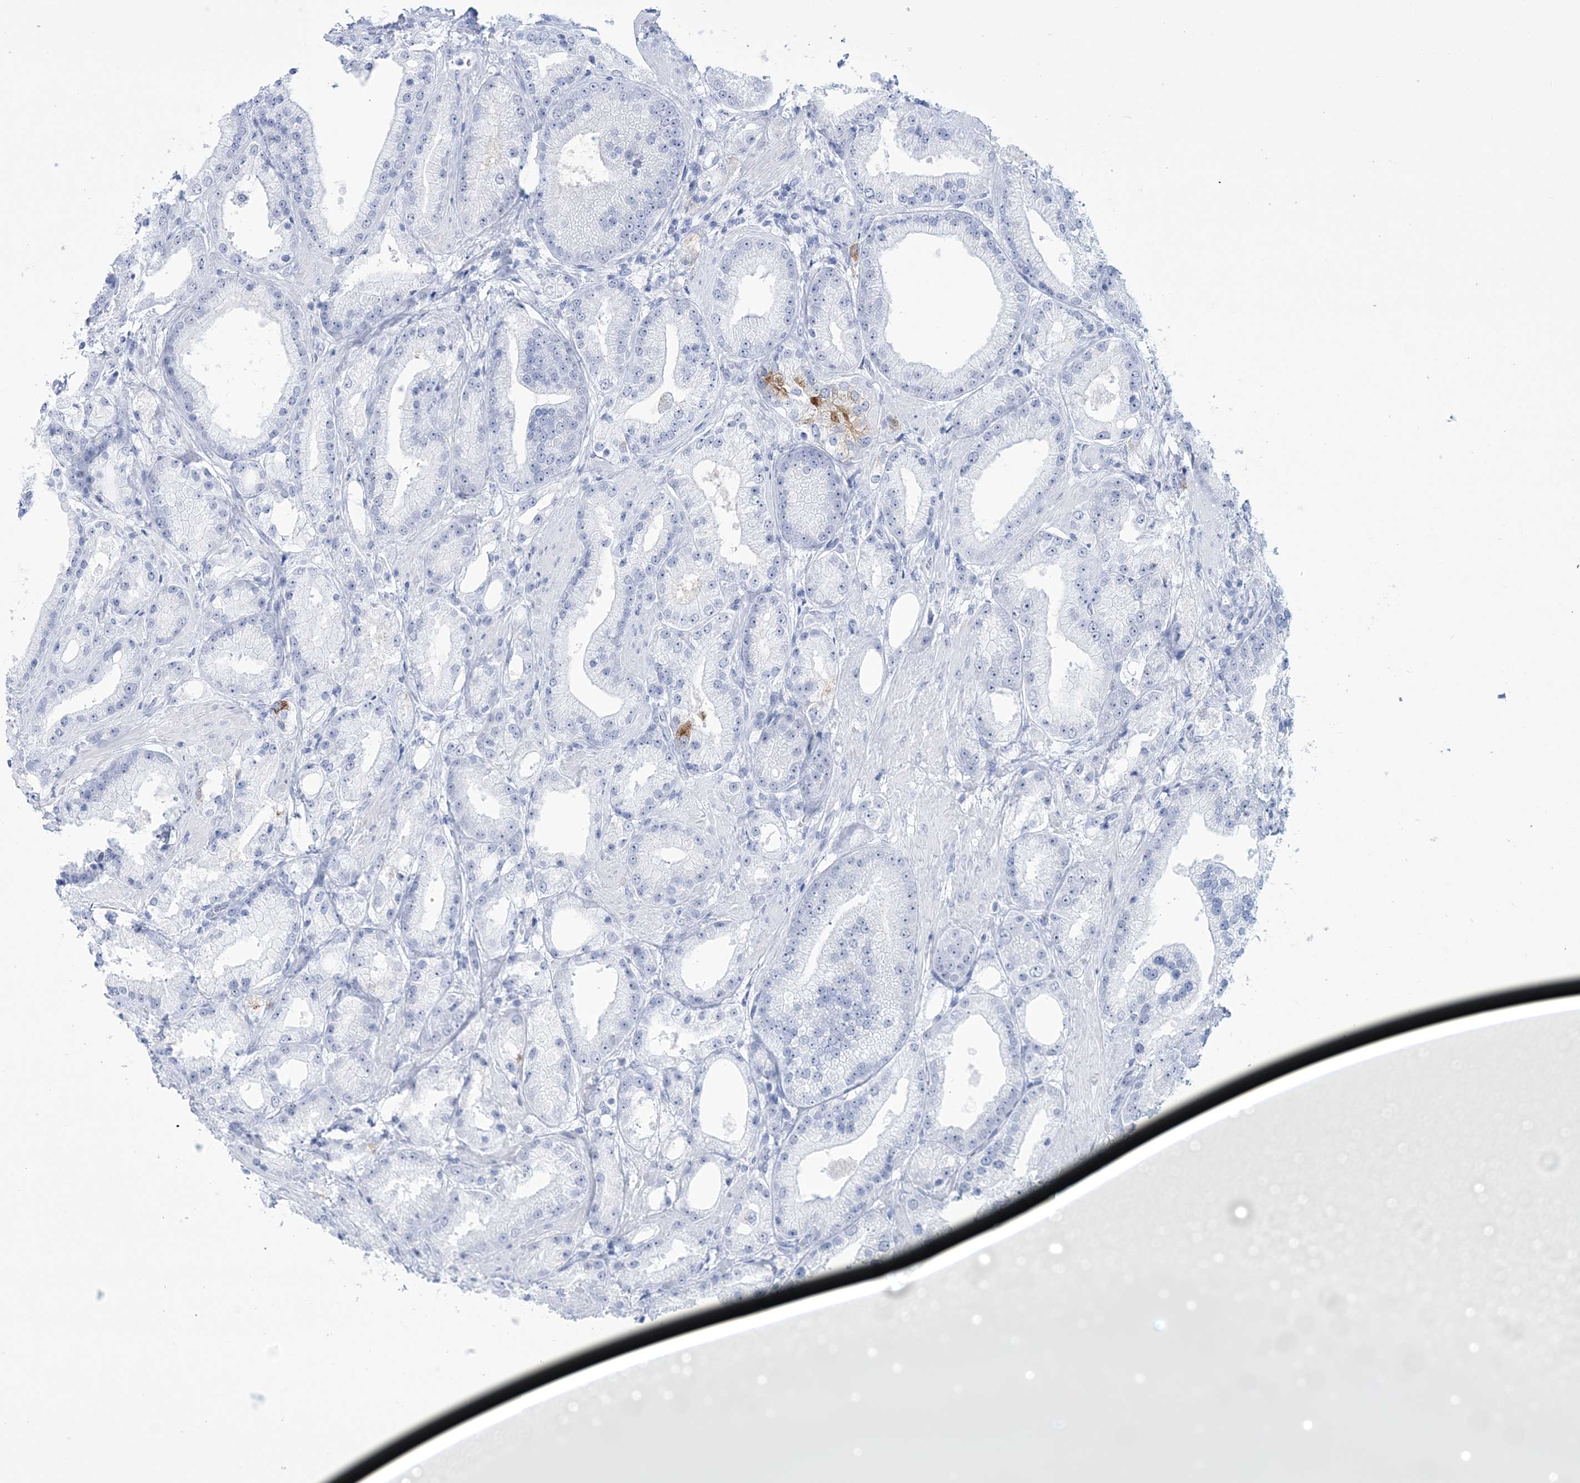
{"staining": {"intensity": "negative", "quantity": "none", "location": "none"}, "tissue": "prostate cancer", "cell_type": "Tumor cells", "image_type": "cancer", "snomed": [{"axis": "morphology", "description": "Adenocarcinoma, Low grade"}, {"axis": "topography", "description": "Prostate"}], "caption": "High magnification brightfield microscopy of prostate cancer (low-grade adenocarcinoma) stained with DAB (3,3'-diaminobenzidine) (brown) and counterstained with hematoxylin (blue): tumor cells show no significant expression.", "gene": "DPCD", "patient": {"sex": "male", "age": 67}}